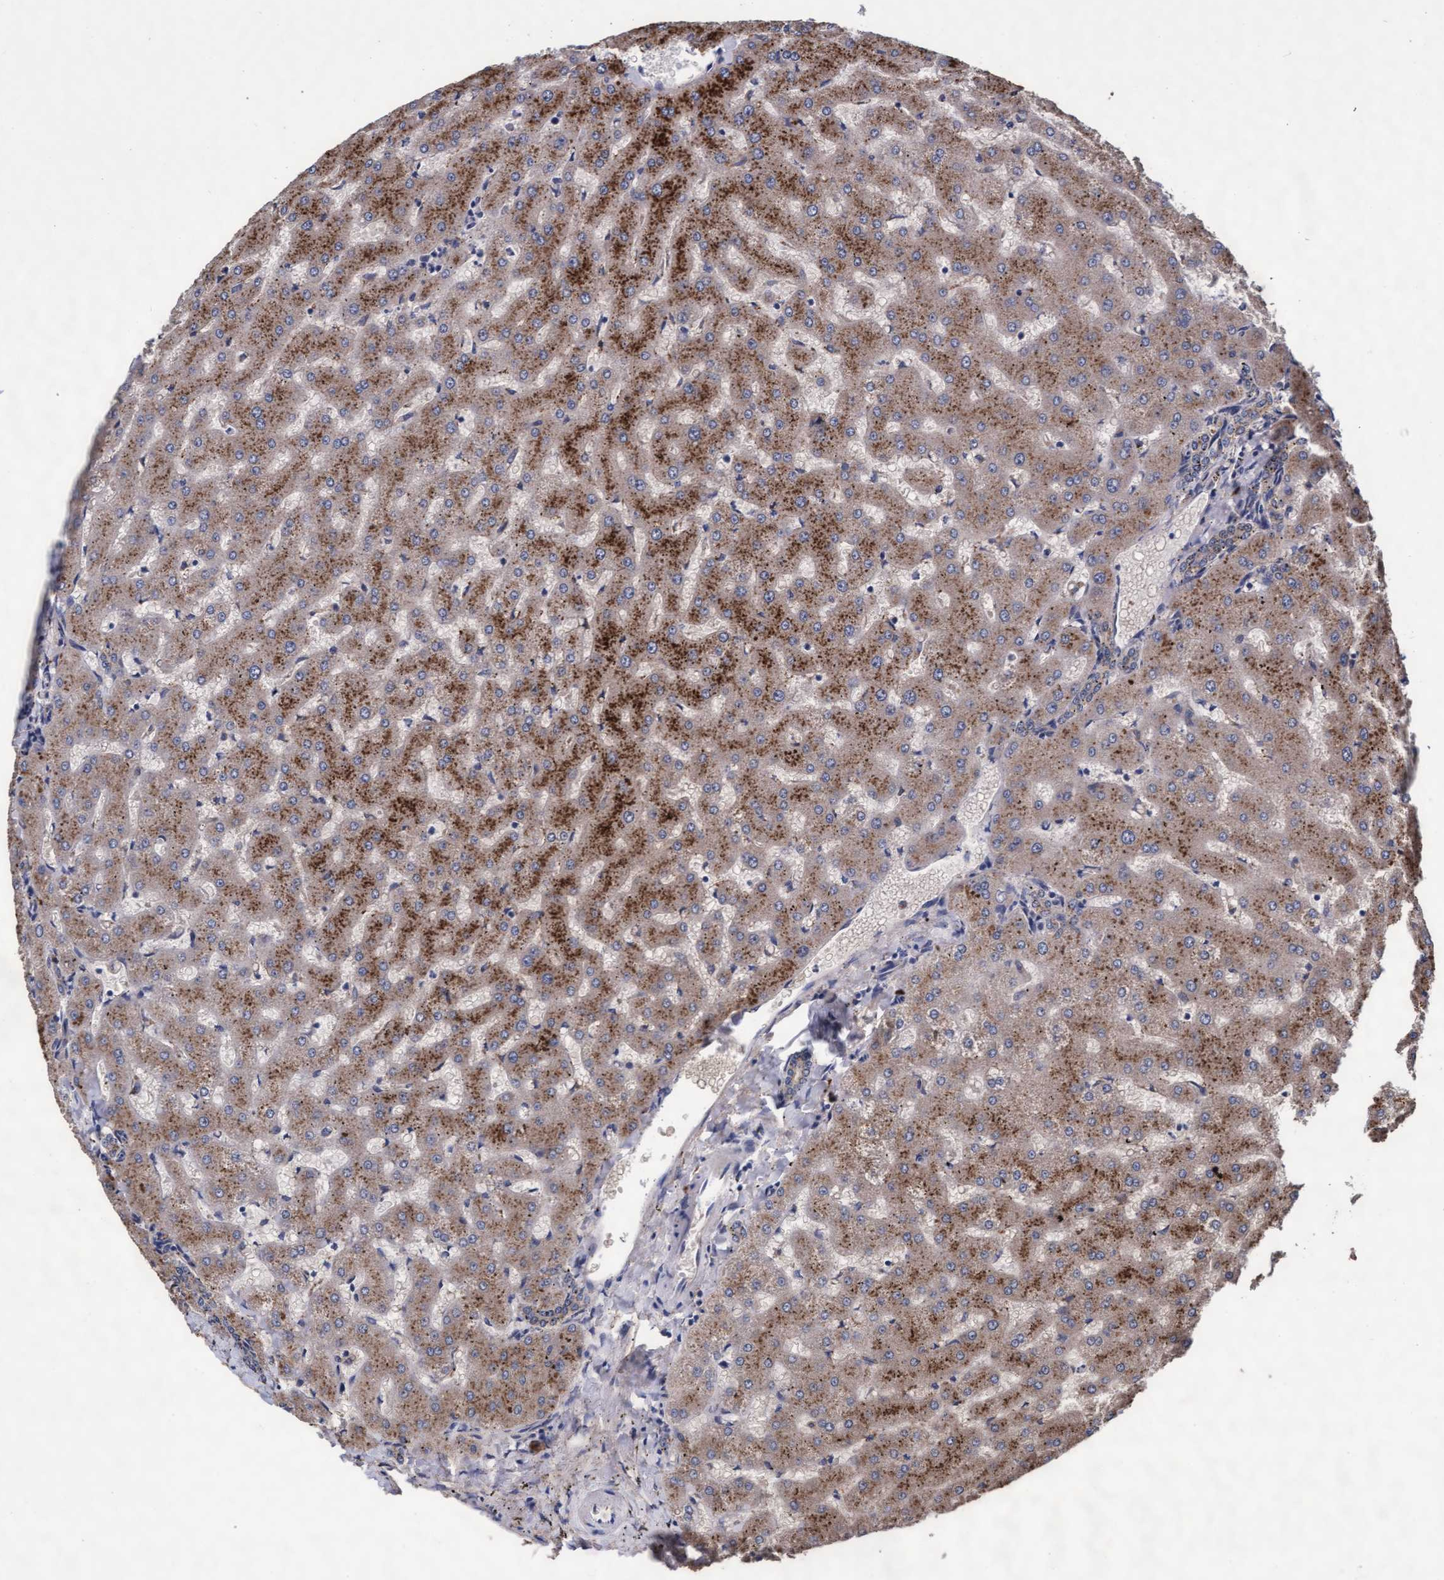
{"staining": {"intensity": "negative", "quantity": "none", "location": "none"}, "tissue": "liver", "cell_type": "Cholangiocytes", "image_type": "normal", "snomed": [{"axis": "morphology", "description": "Normal tissue, NOS"}, {"axis": "topography", "description": "Liver"}], "caption": "This photomicrograph is of normal liver stained with immunohistochemistry to label a protein in brown with the nuclei are counter-stained blue. There is no staining in cholangiocytes. (Brightfield microscopy of DAB immunohistochemistry at high magnification).", "gene": "CPQ", "patient": {"sex": "female", "age": 63}}